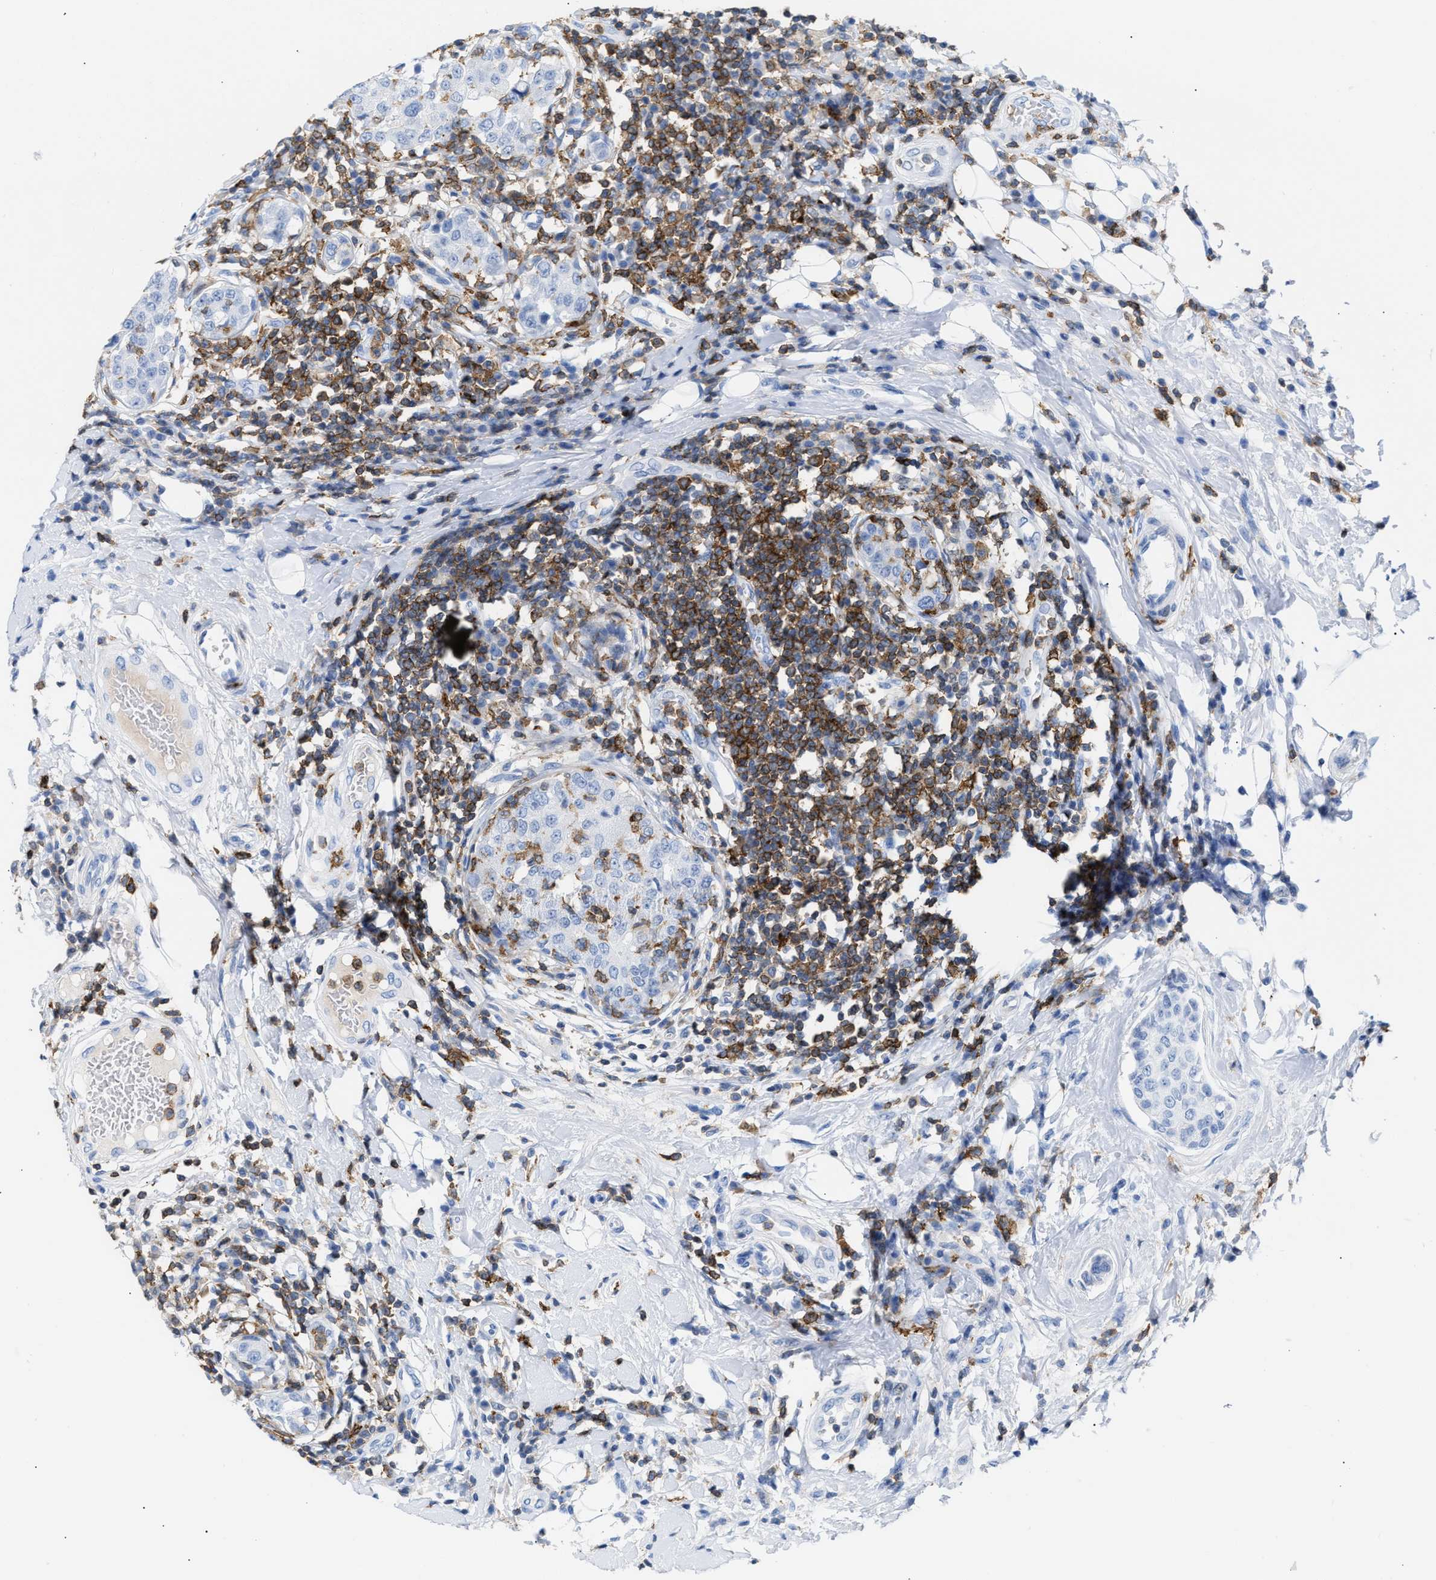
{"staining": {"intensity": "negative", "quantity": "none", "location": "none"}, "tissue": "breast cancer", "cell_type": "Tumor cells", "image_type": "cancer", "snomed": [{"axis": "morphology", "description": "Duct carcinoma"}, {"axis": "topography", "description": "Breast"}], "caption": "DAB (3,3'-diaminobenzidine) immunohistochemical staining of human breast cancer shows no significant positivity in tumor cells. The staining is performed using DAB (3,3'-diaminobenzidine) brown chromogen with nuclei counter-stained in using hematoxylin.", "gene": "LCP1", "patient": {"sex": "female", "age": 27}}